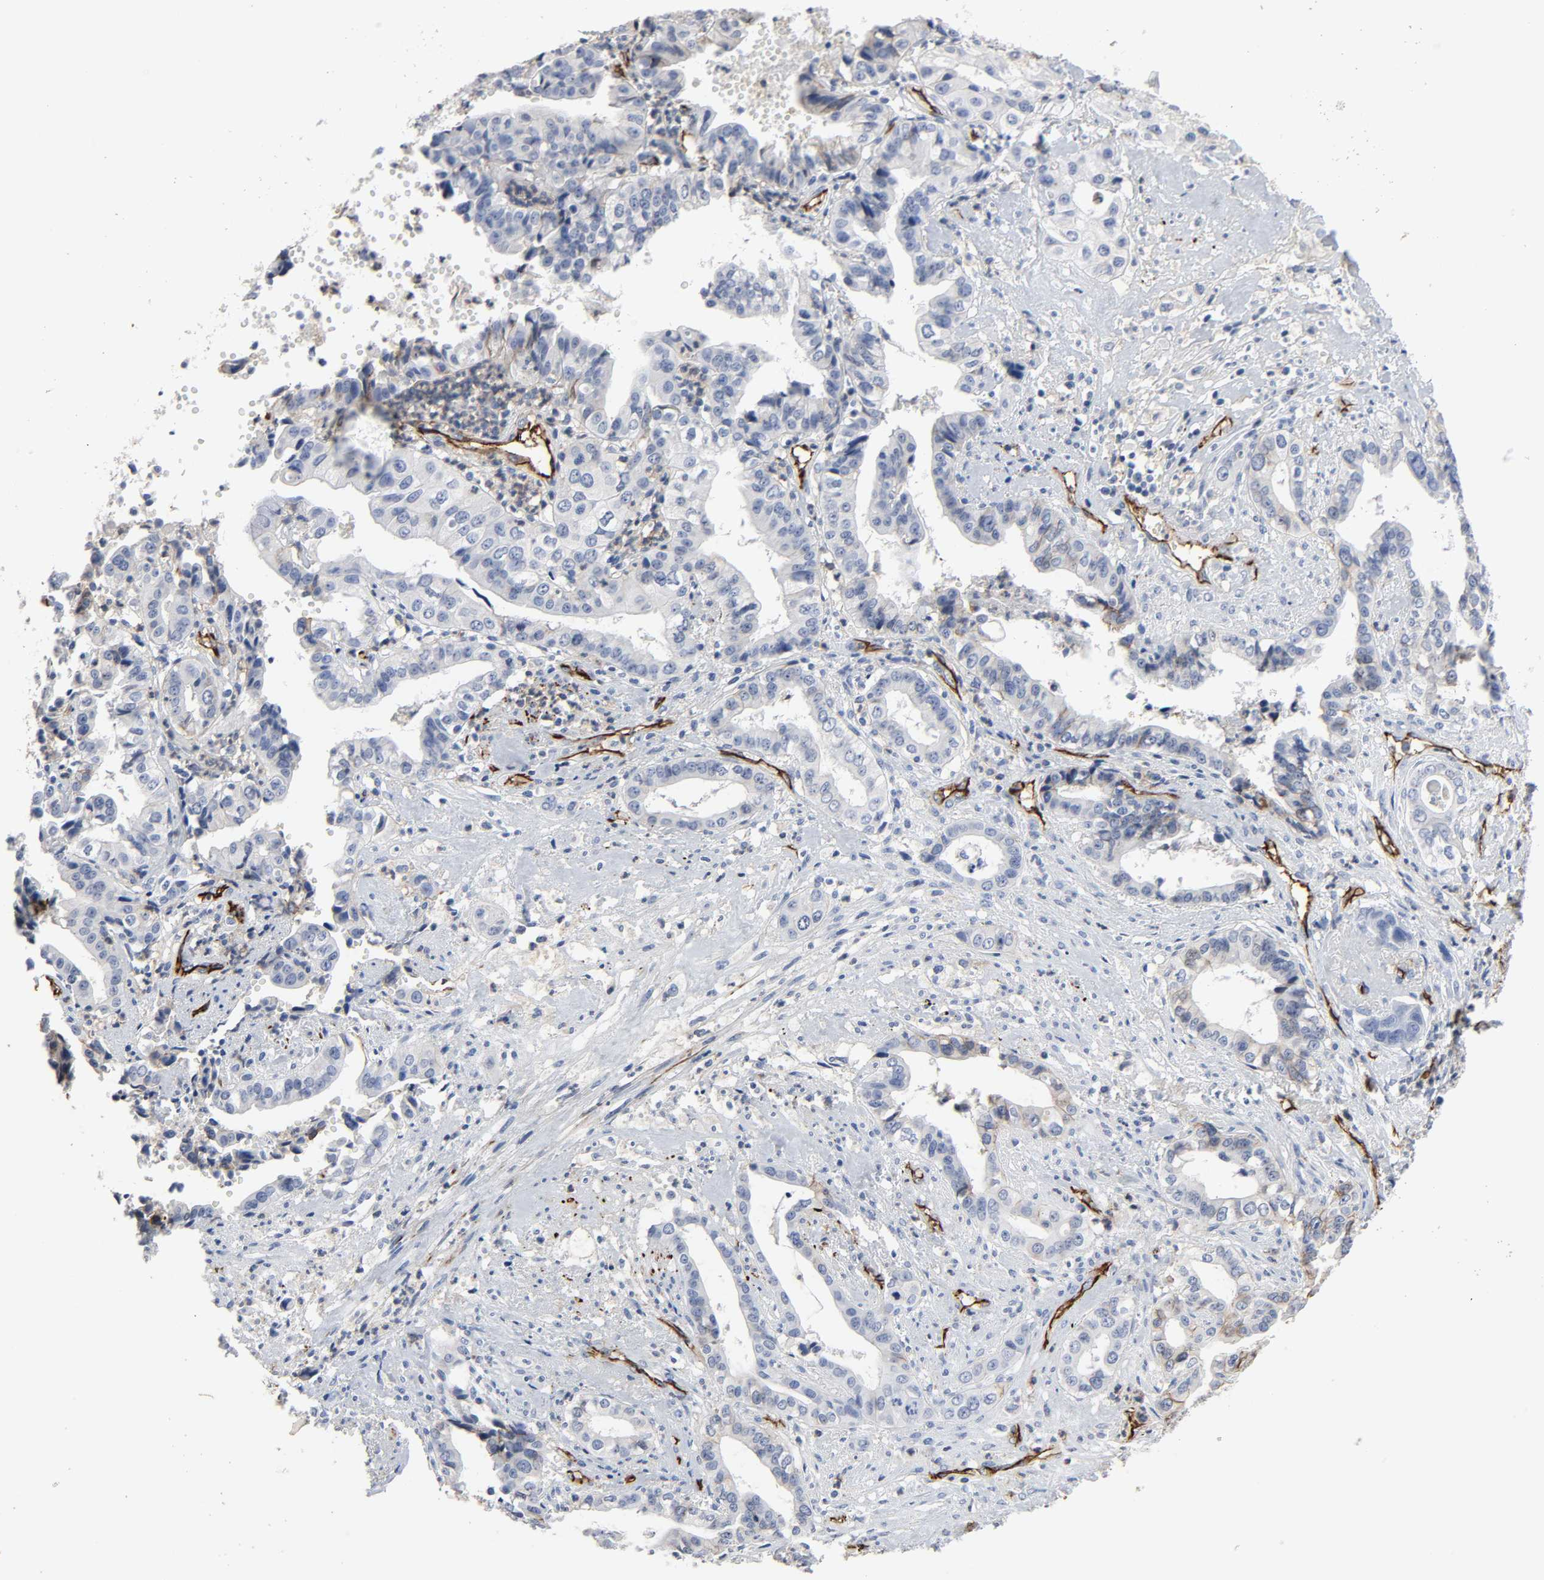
{"staining": {"intensity": "weak", "quantity": "<25%", "location": "cytoplasmic/membranous"}, "tissue": "liver cancer", "cell_type": "Tumor cells", "image_type": "cancer", "snomed": [{"axis": "morphology", "description": "Cholangiocarcinoma"}, {"axis": "topography", "description": "Liver"}], "caption": "High power microscopy histopathology image of an immunohistochemistry (IHC) image of liver cancer (cholangiocarcinoma), revealing no significant expression in tumor cells.", "gene": "PECAM1", "patient": {"sex": "female", "age": 61}}